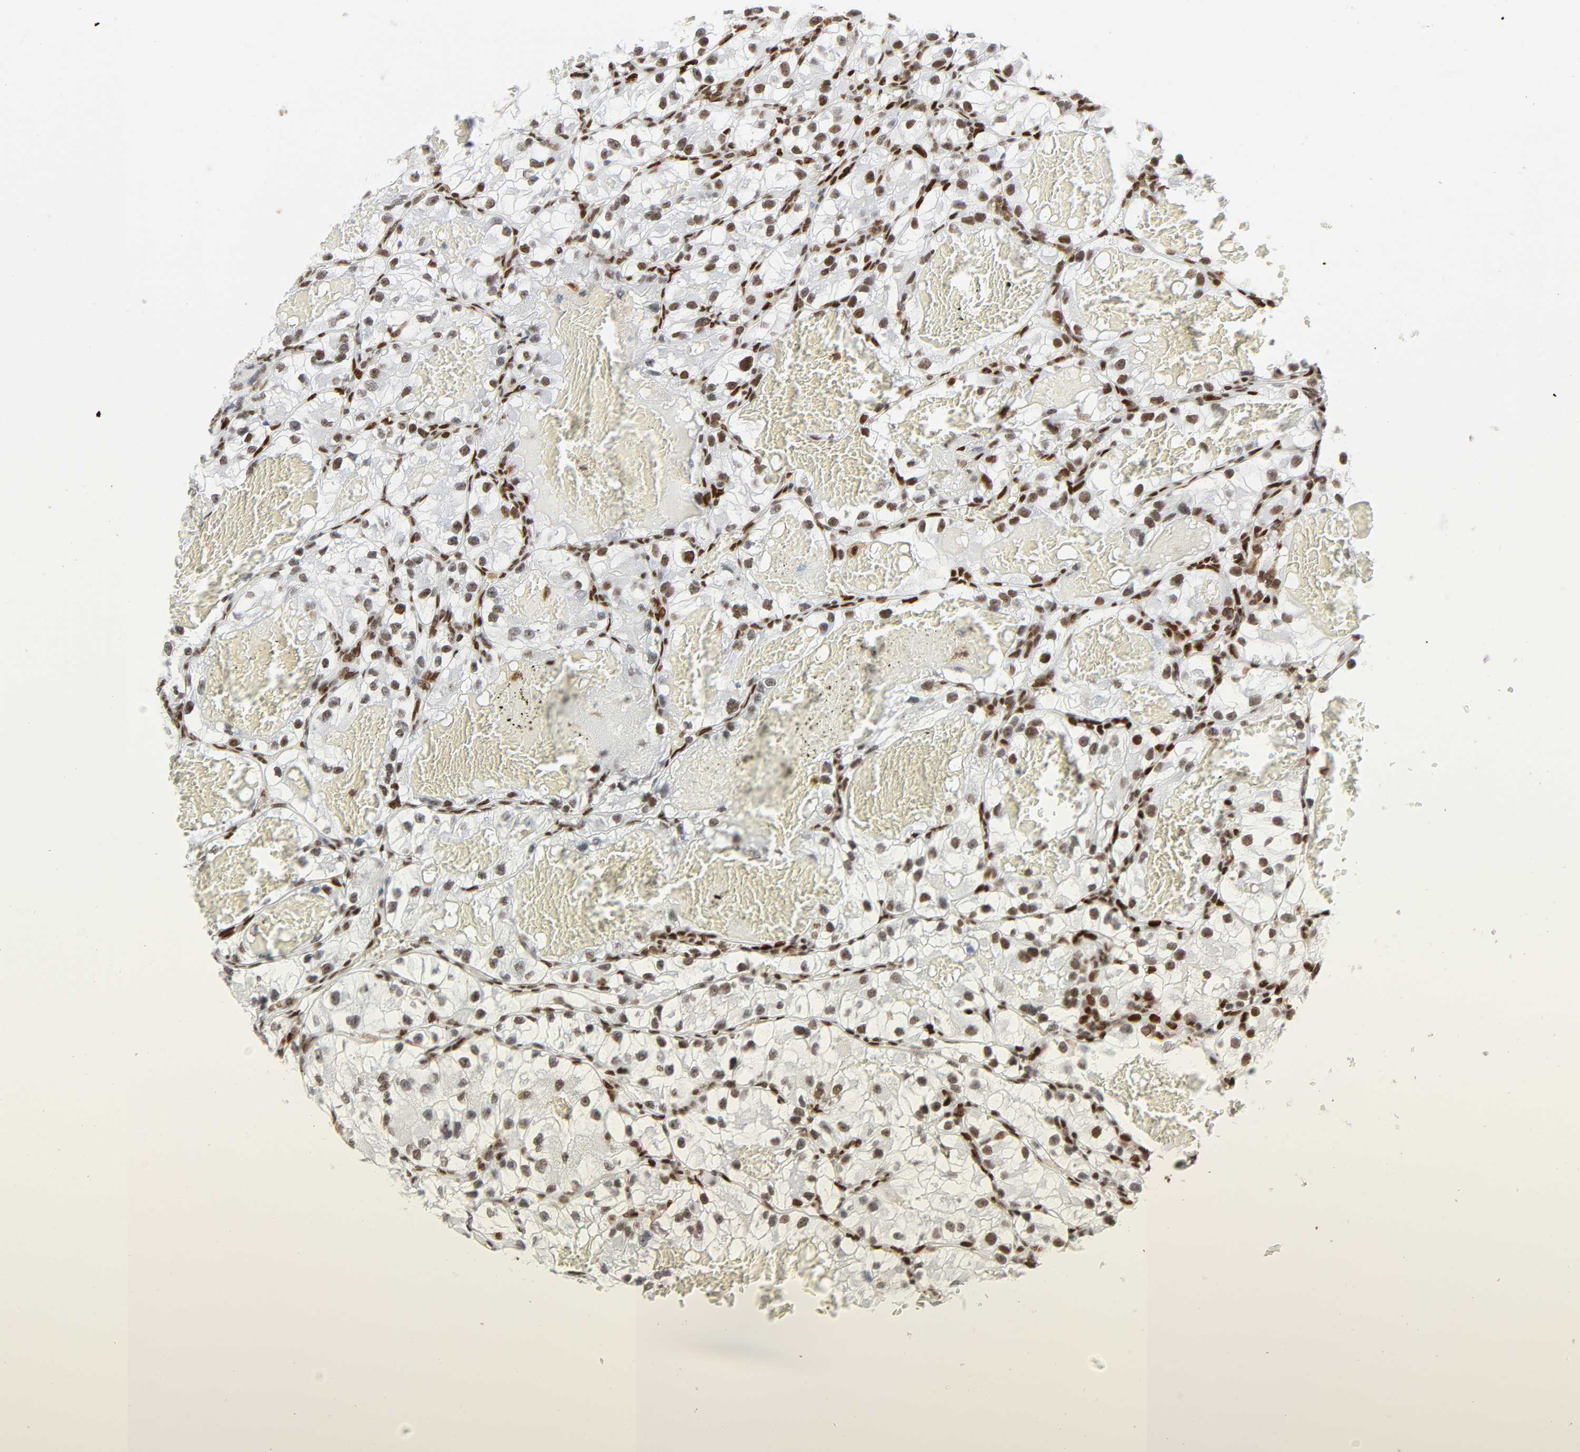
{"staining": {"intensity": "moderate", "quantity": "25%-75%", "location": "nuclear"}, "tissue": "renal cancer", "cell_type": "Tumor cells", "image_type": "cancer", "snomed": [{"axis": "morphology", "description": "Adenocarcinoma, NOS"}, {"axis": "topography", "description": "Kidney"}], "caption": "Moderate nuclear staining for a protein is seen in about 25%-75% of tumor cells of renal cancer (adenocarcinoma) using immunohistochemistry (IHC).", "gene": "WAS", "patient": {"sex": "female", "age": 57}}